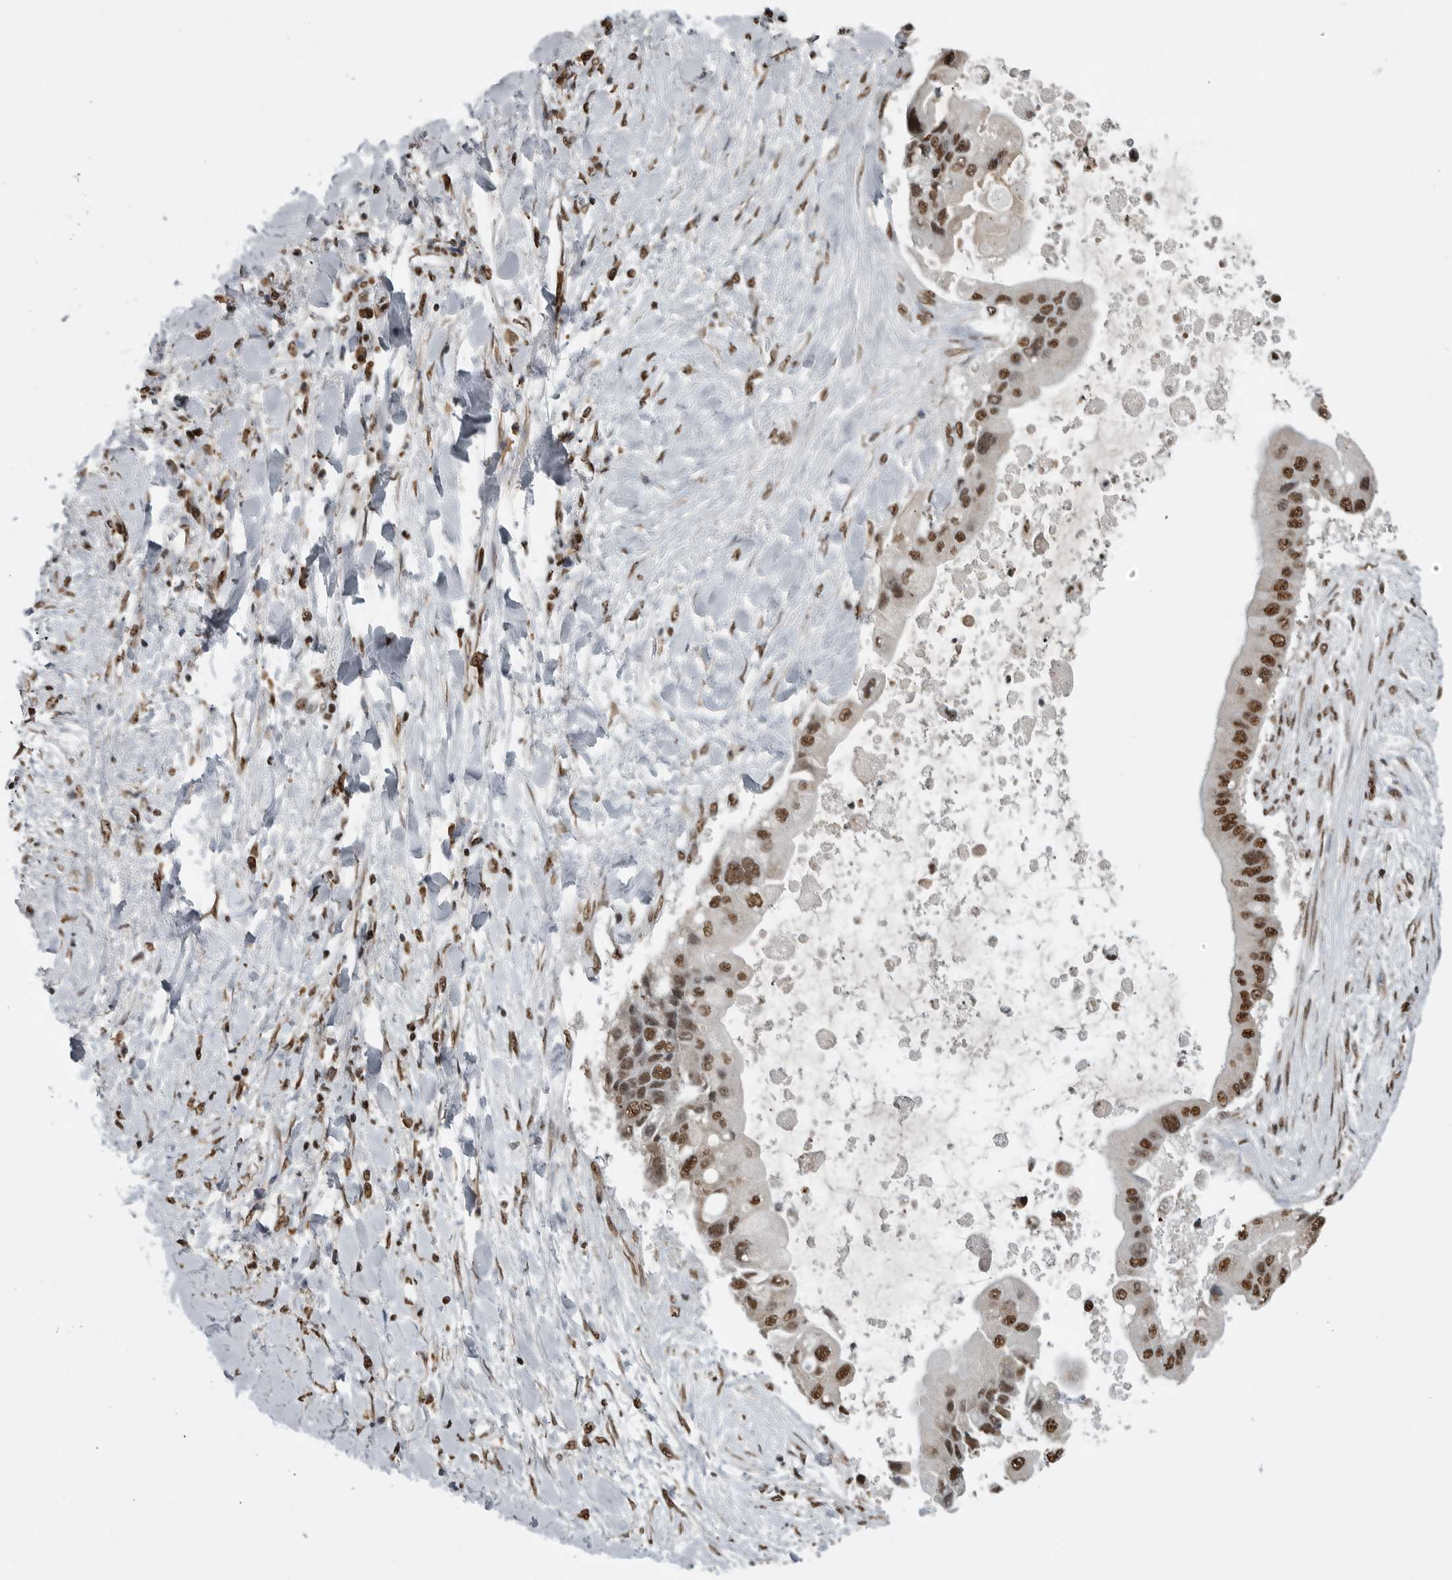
{"staining": {"intensity": "moderate", "quantity": ">75%", "location": "nuclear"}, "tissue": "liver cancer", "cell_type": "Tumor cells", "image_type": "cancer", "snomed": [{"axis": "morphology", "description": "Cholangiocarcinoma"}, {"axis": "topography", "description": "Liver"}], "caption": "Immunohistochemistry (DAB (3,3'-diaminobenzidine)) staining of human liver cancer (cholangiocarcinoma) reveals moderate nuclear protein expression in approximately >75% of tumor cells.", "gene": "TGS1", "patient": {"sex": "male", "age": 50}}